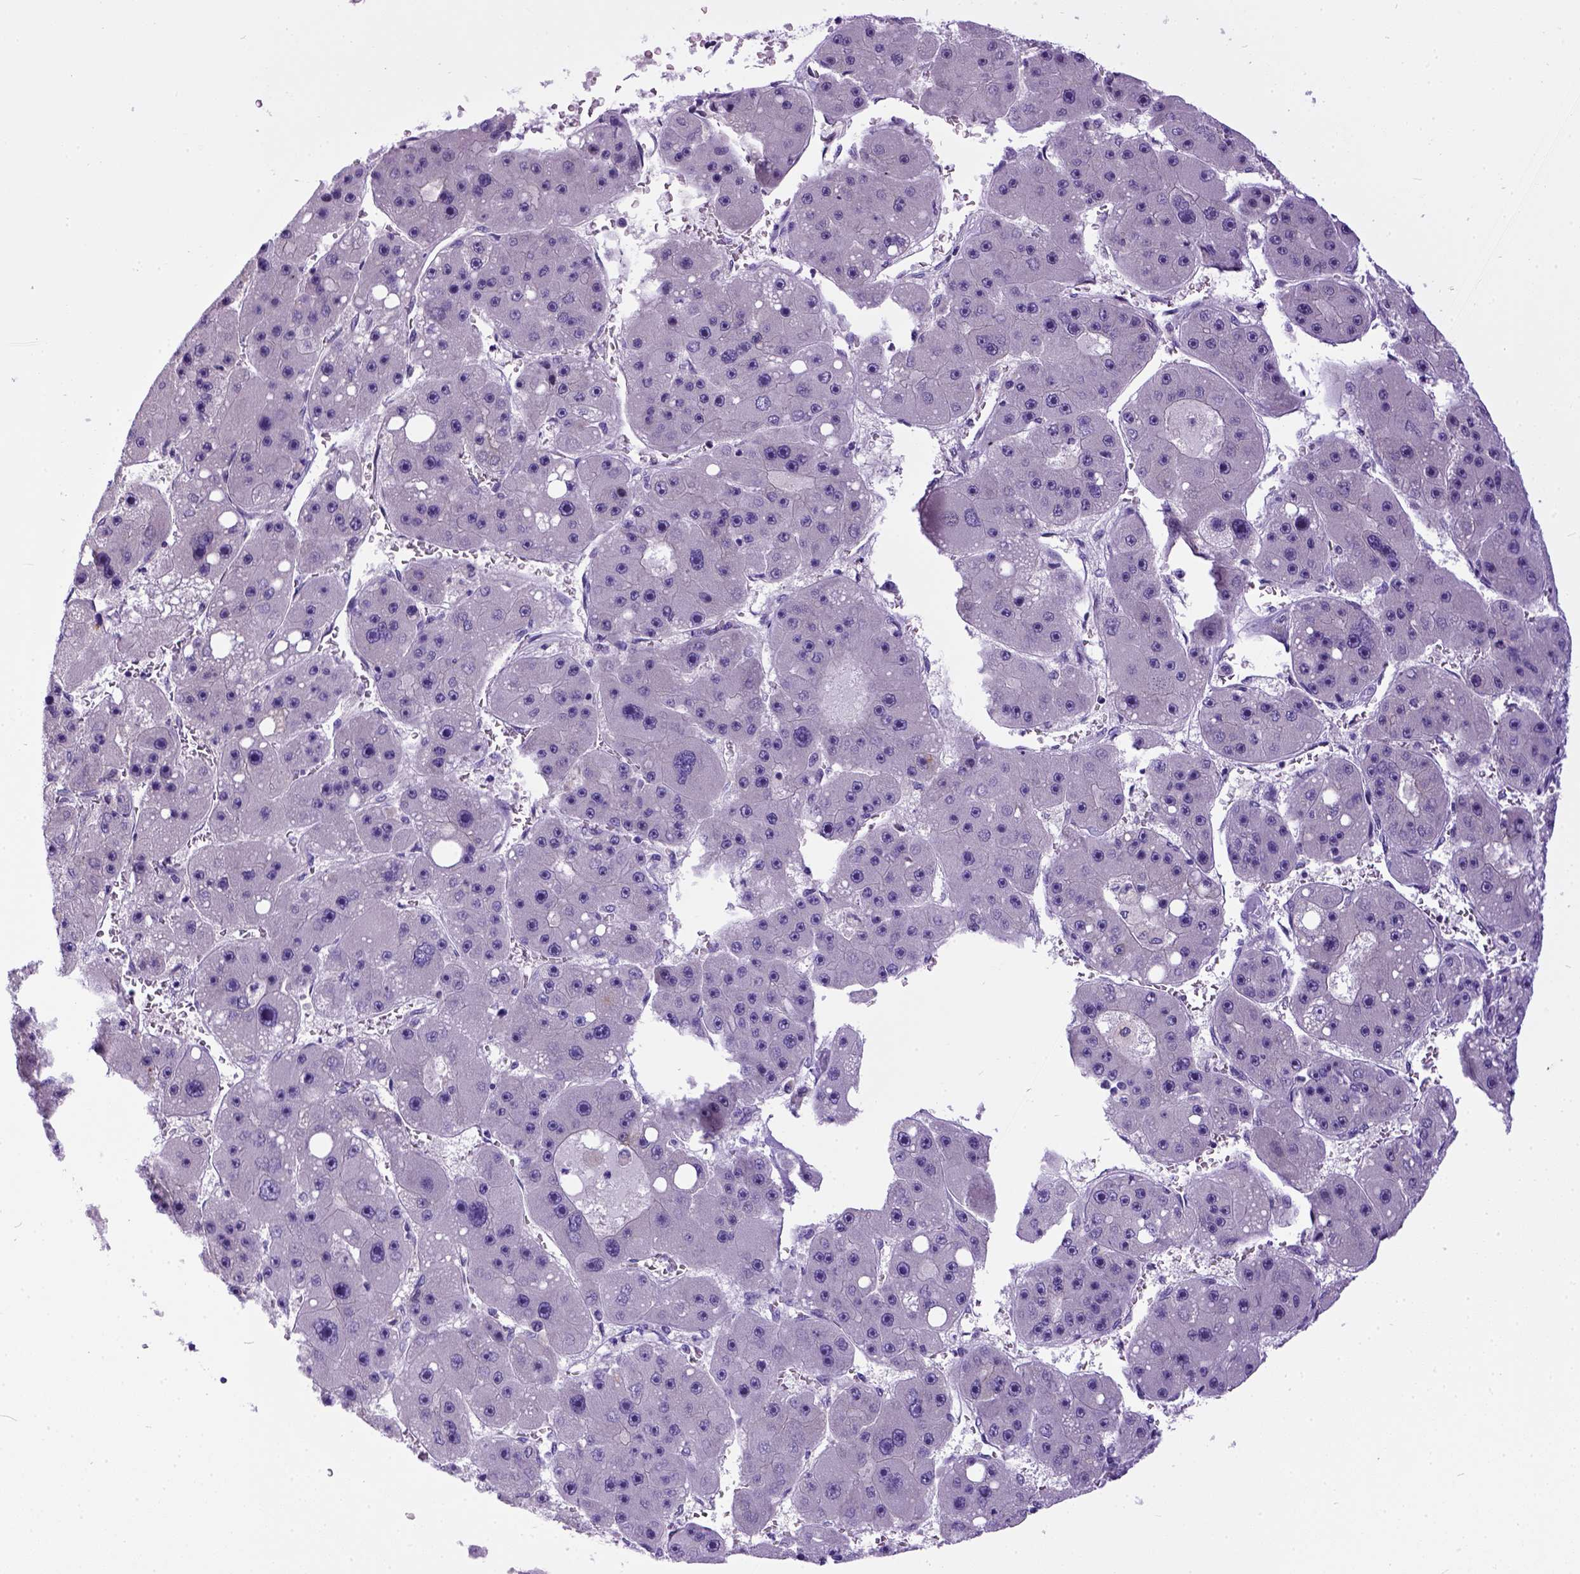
{"staining": {"intensity": "negative", "quantity": "none", "location": "none"}, "tissue": "liver cancer", "cell_type": "Tumor cells", "image_type": "cancer", "snomed": [{"axis": "morphology", "description": "Carcinoma, Hepatocellular, NOS"}, {"axis": "topography", "description": "Liver"}], "caption": "Human hepatocellular carcinoma (liver) stained for a protein using immunohistochemistry (IHC) reveals no expression in tumor cells.", "gene": "NEK5", "patient": {"sex": "female", "age": 61}}